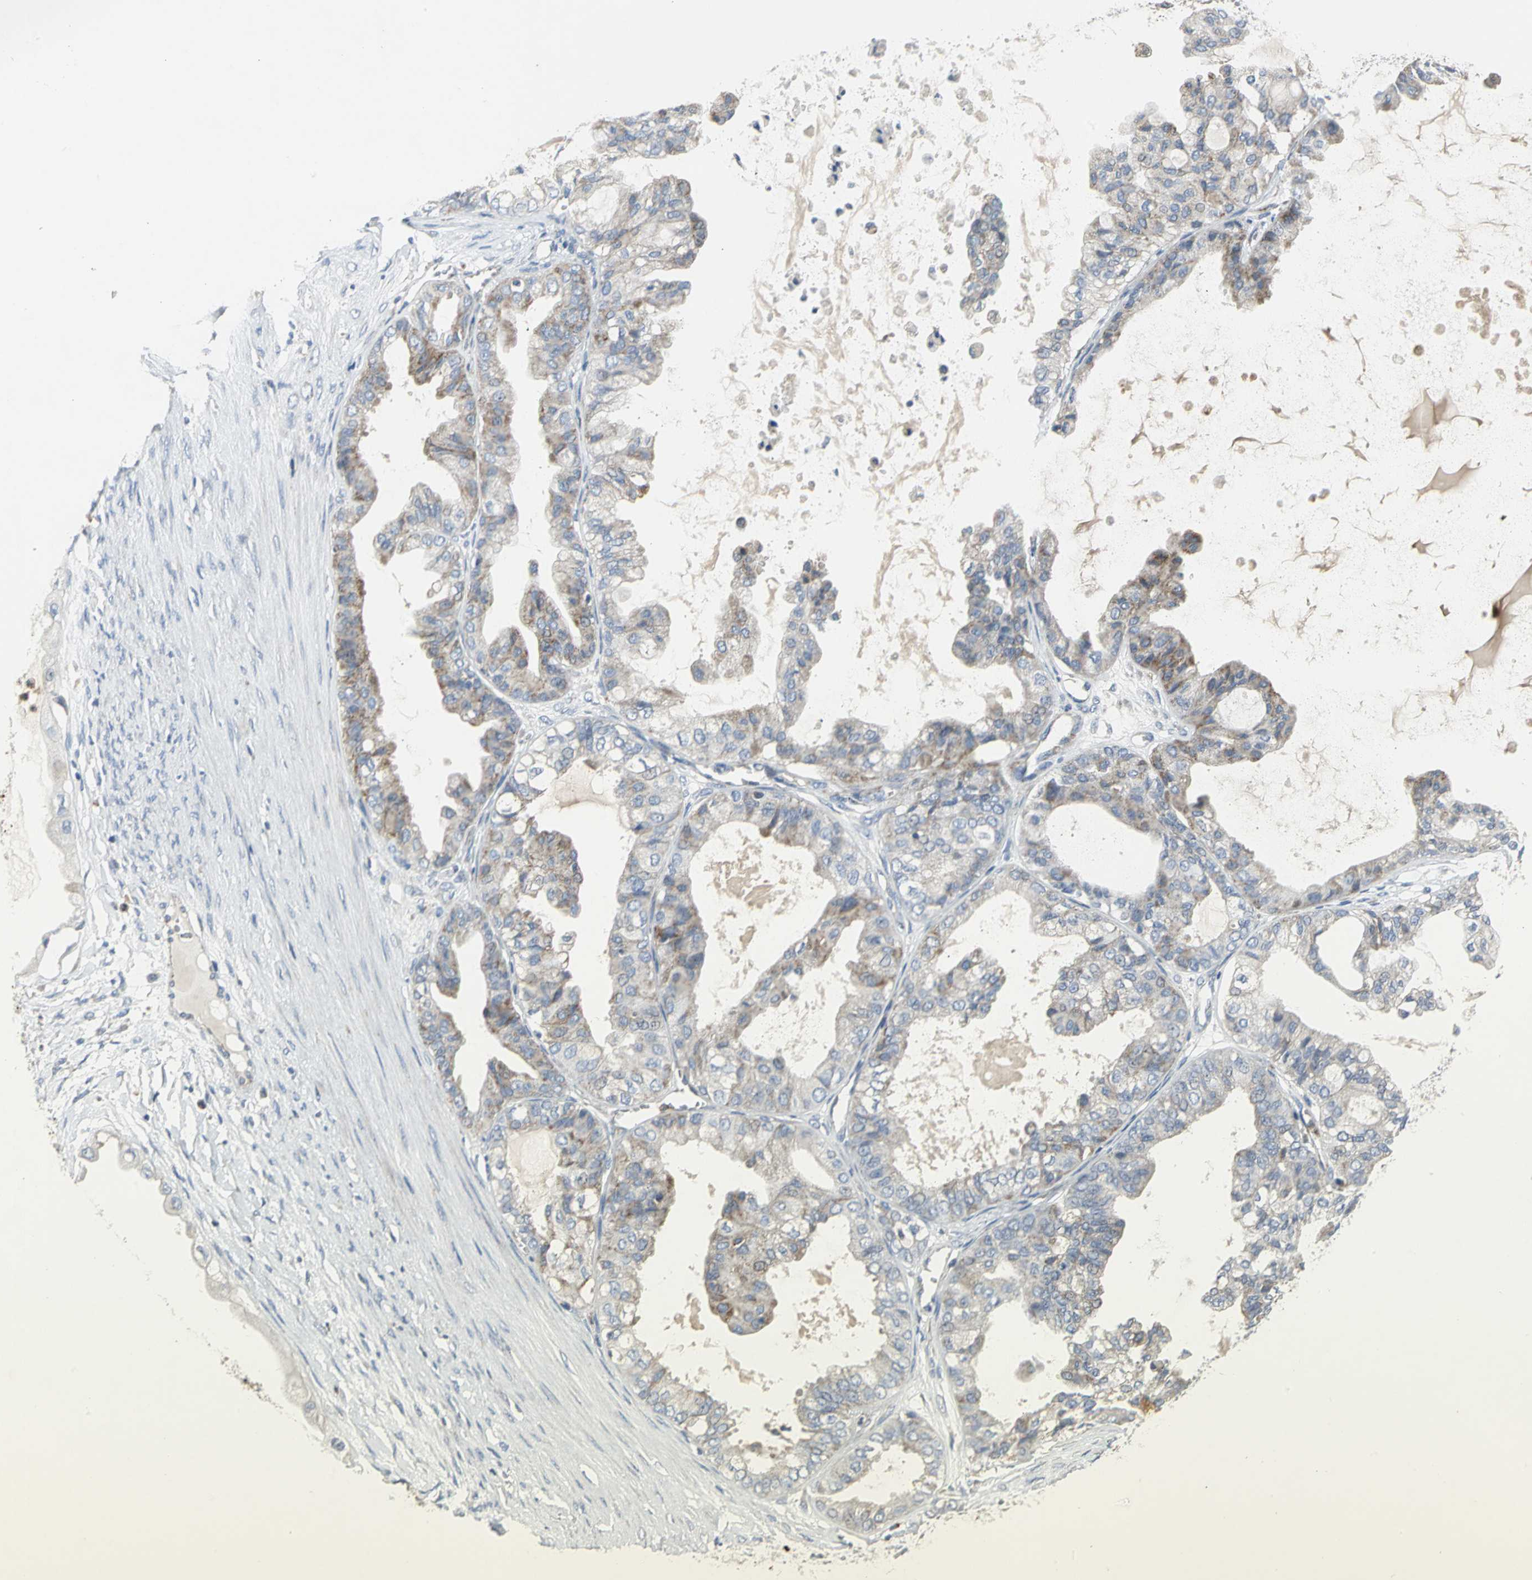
{"staining": {"intensity": "moderate", "quantity": "25%-75%", "location": "cytoplasmic/membranous"}, "tissue": "ovarian cancer", "cell_type": "Tumor cells", "image_type": "cancer", "snomed": [{"axis": "morphology", "description": "Carcinoma, NOS"}, {"axis": "morphology", "description": "Carcinoma, endometroid"}, {"axis": "topography", "description": "Ovary"}], "caption": "Tumor cells exhibit moderate cytoplasmic/membranous expression in approximately 25%-75% of cells in carcinoma (ovarian).", "gene": "SPPL2B", "patient": {"sex": "female", "age": 50}}